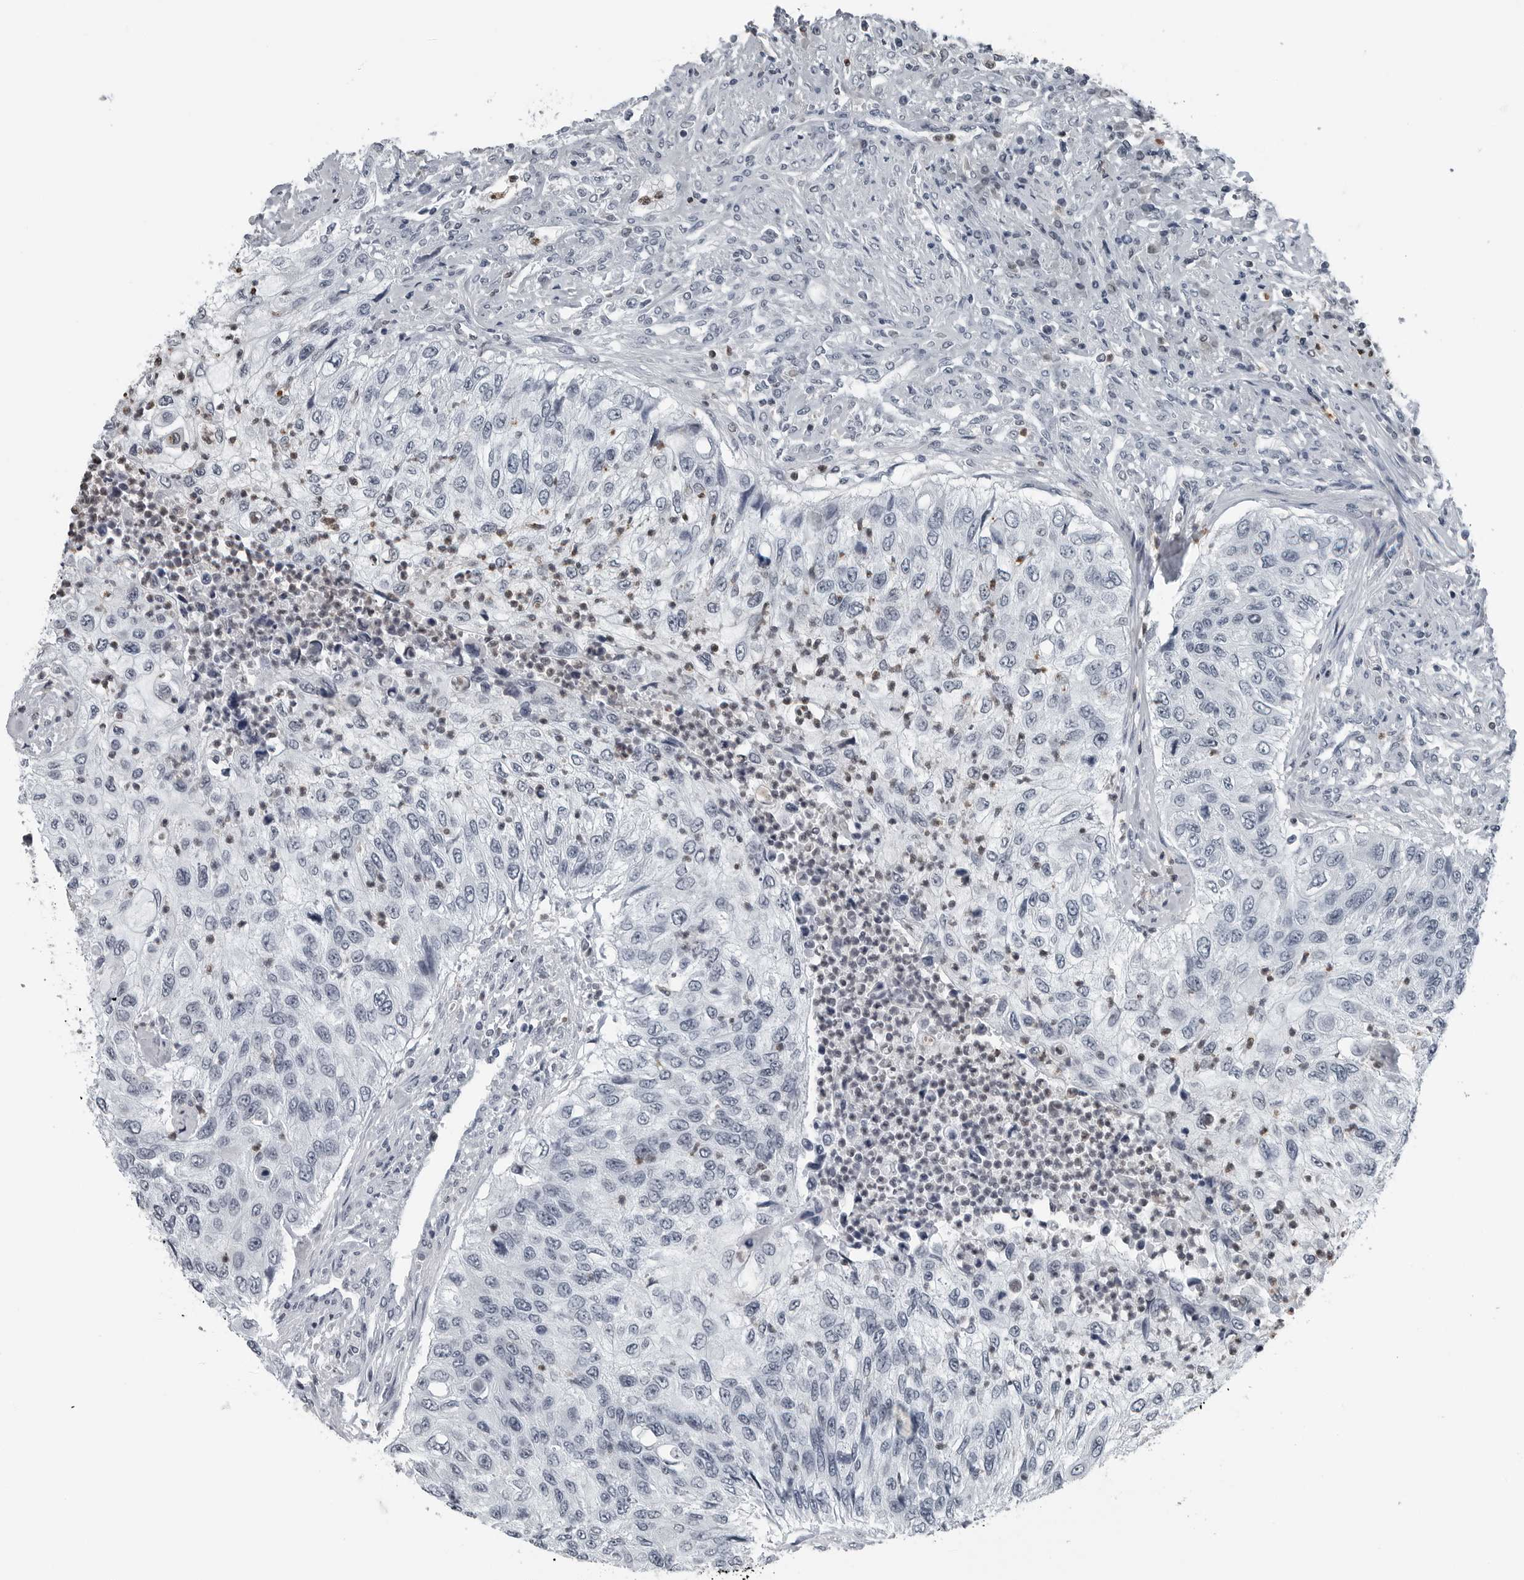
{"staining": {"intensity": "negative", "quantity": "none", "location": "none"}, "tissue": "urothelial cancer", "cell_type": "Tumor cells", "image_type": "cancer", "snomed": [{"axis": "morphology", "description": "Urothelial carcinoma, High grade"}, {"axis": "topography", "description": "Urinary bladder"}], "caption": "There is no significant expression in tumor cells of urothelial cancer.", "gene": "AKR1A1", "patient": {"sex": "female", "age": 60}}